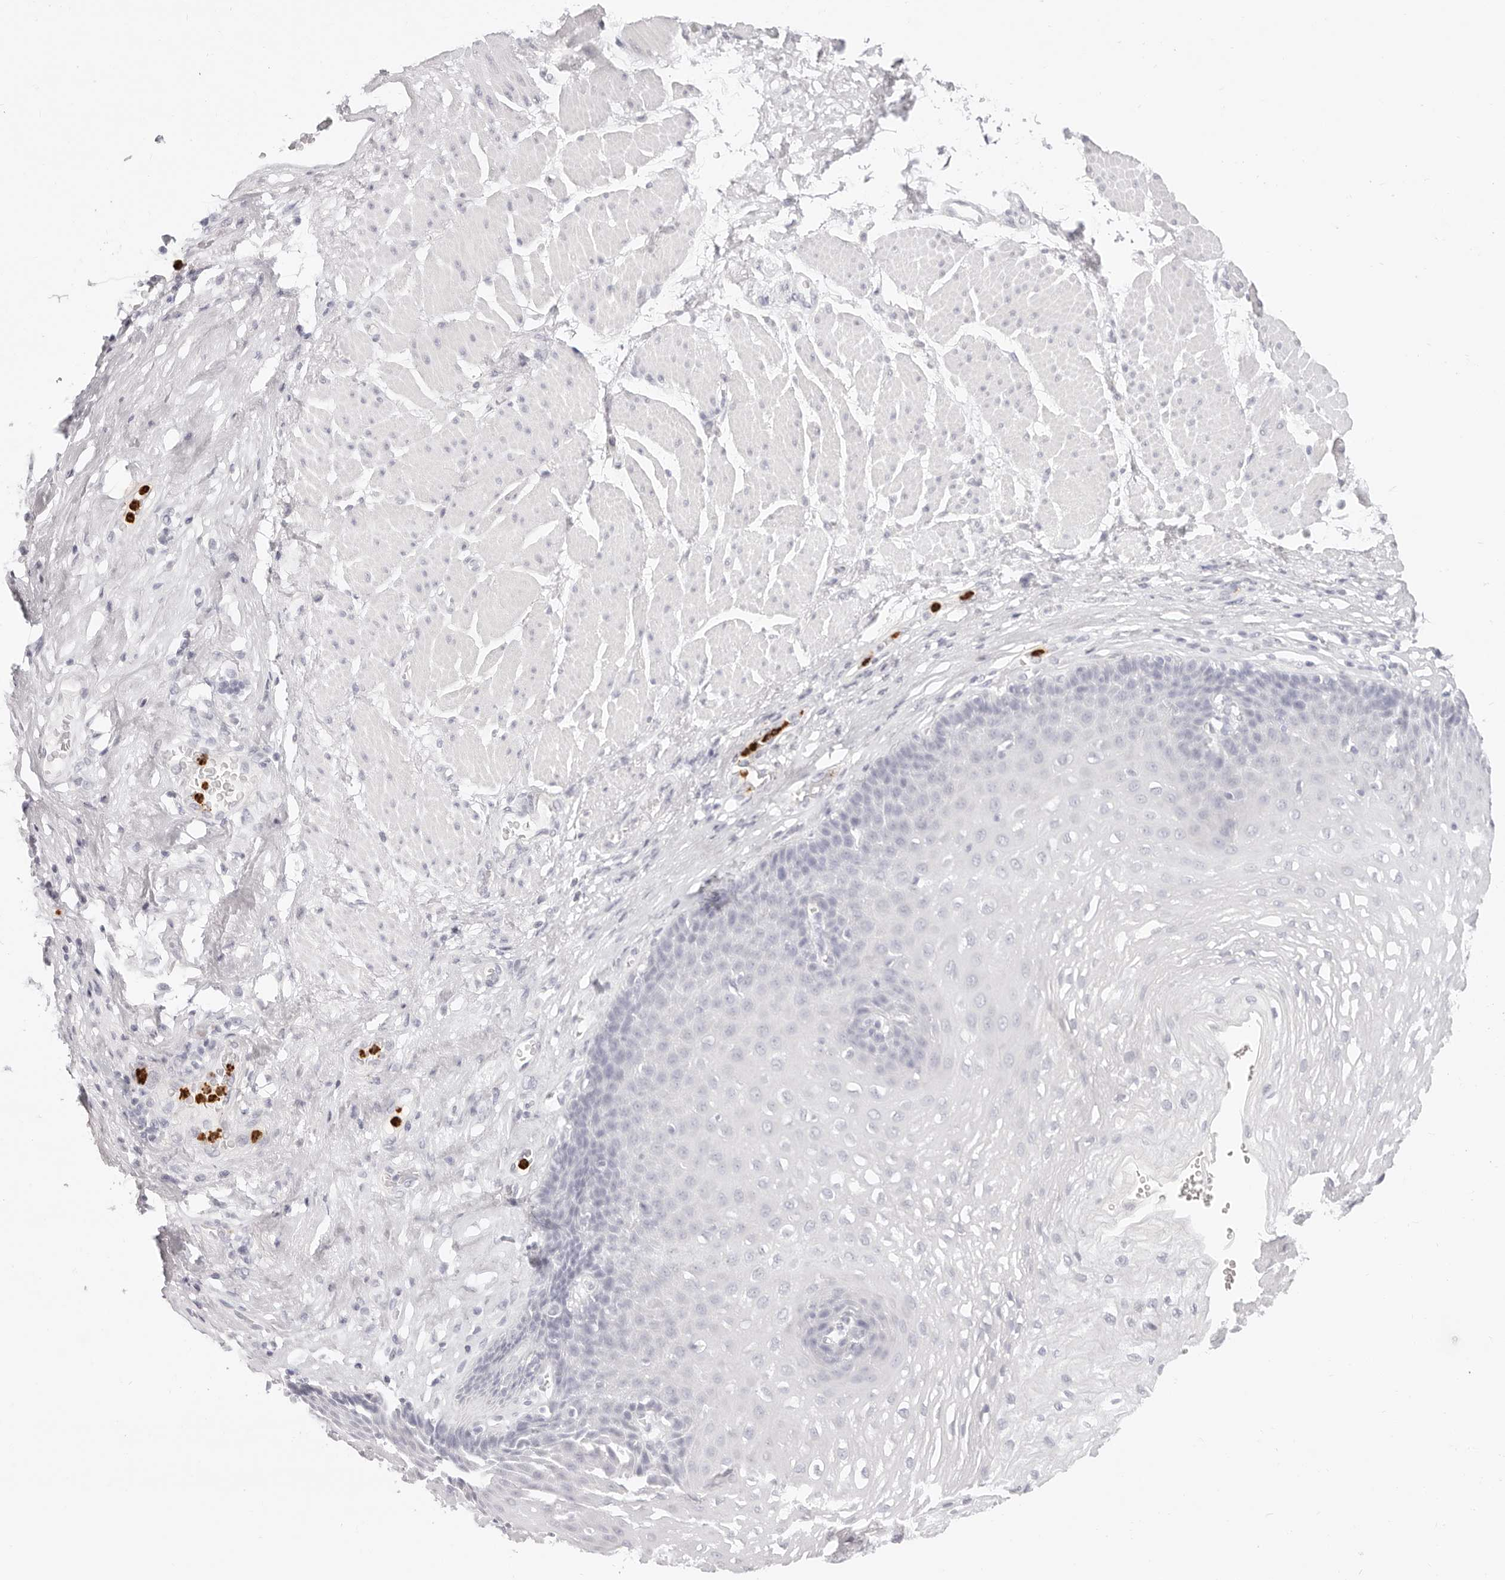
{"staining": {"intensity": "negative", "quantity": "none", "location": "none"}, "tissue": "esophagus", "cell_type": "Squamous epithelial cells", "image_type": "normal", "snomed": [{"axis": "morphology", "description": "Normal tissue, NOS"}, {"axis": "topography", "description": "Esophagus"}], "caption": "The immunohistochemistry (IHC) histopathology image has no significant staining in squamous epithelial cells of esophagus.", "gene": "CAMP", "patient": {"sex": "female", "age": 66}}